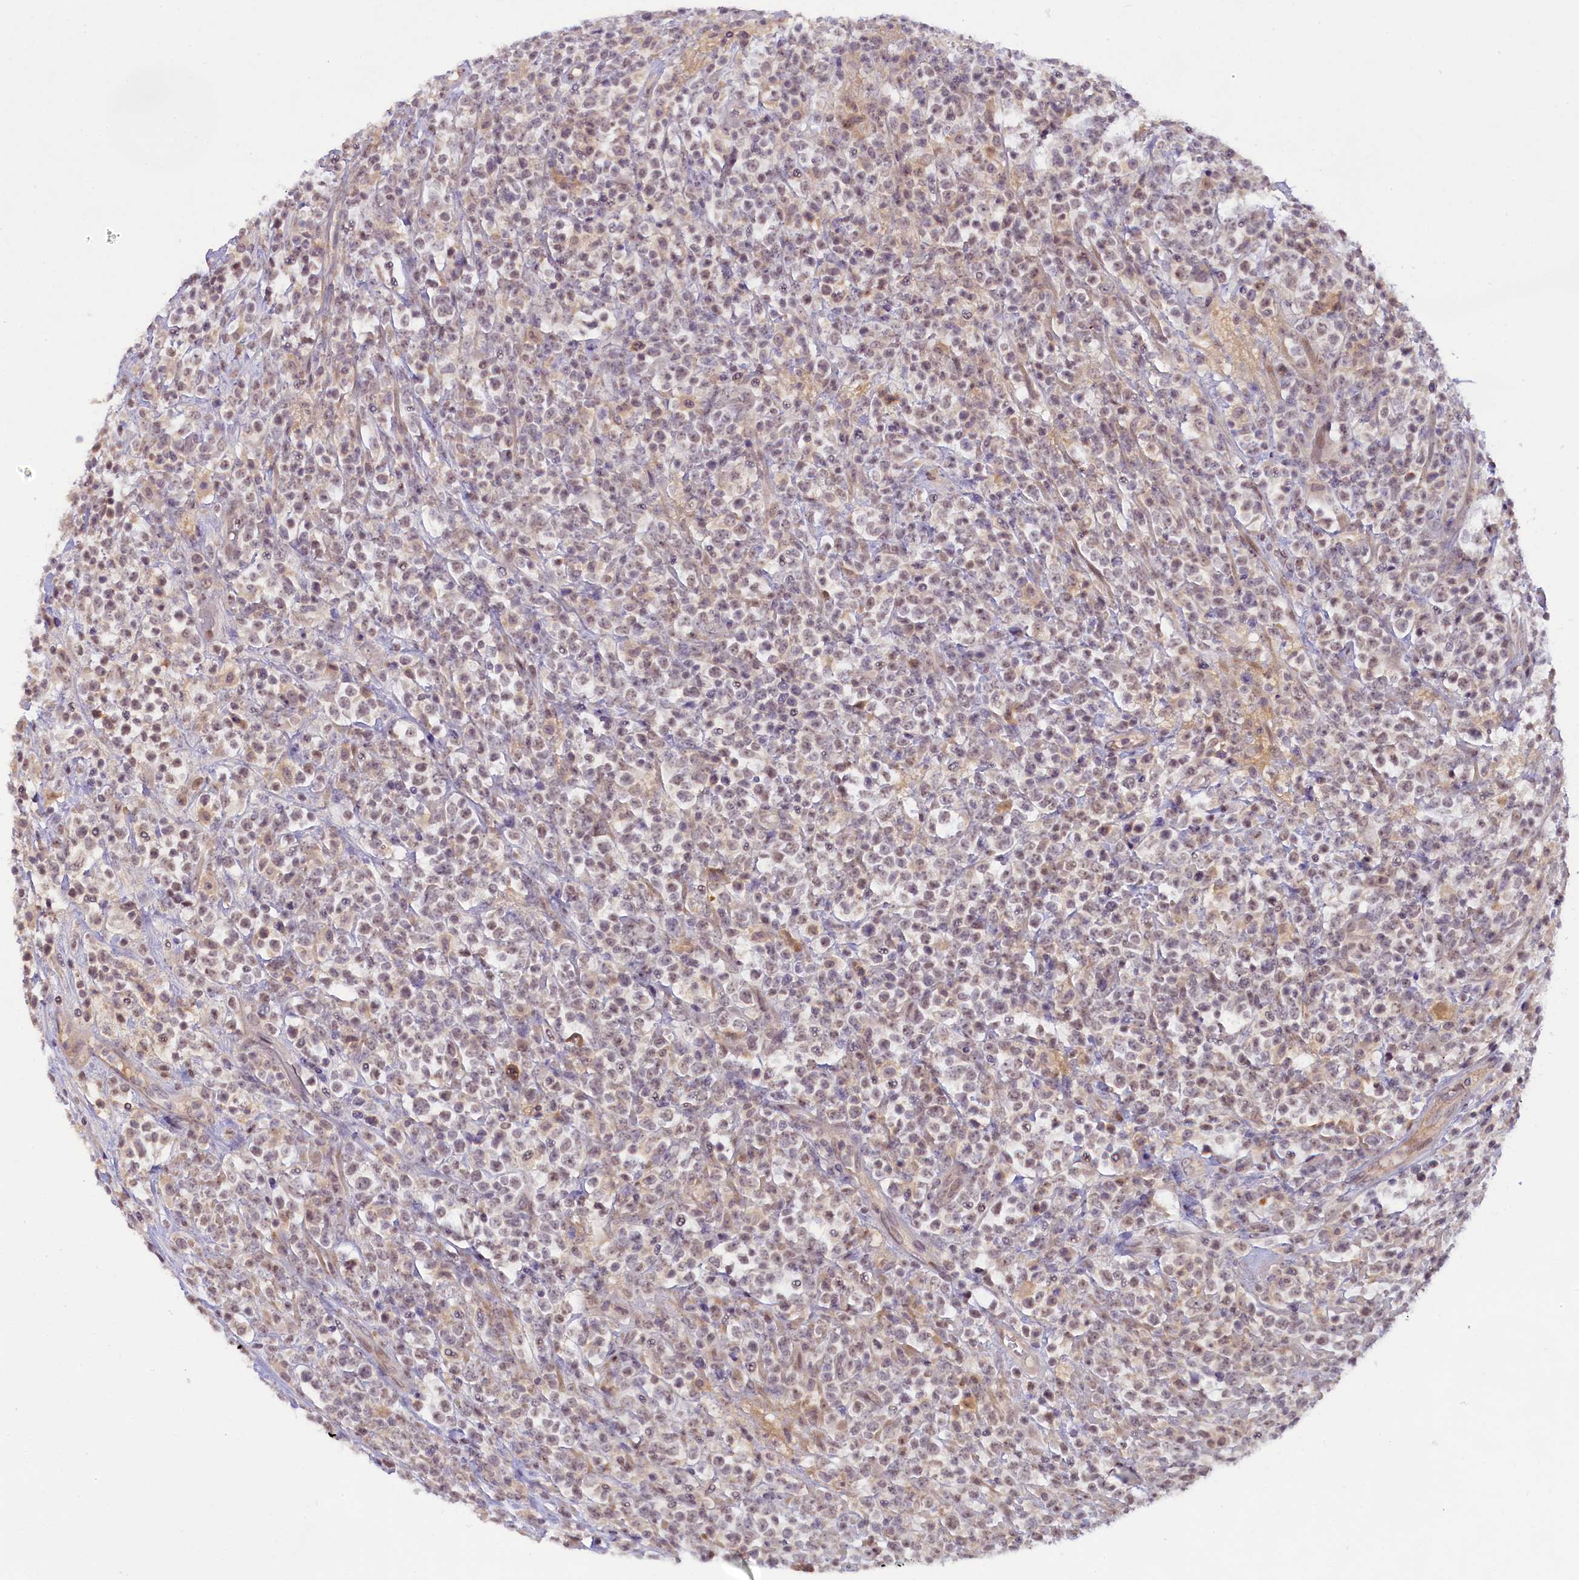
{"staining": {"intensity": "weak", "quantity": "25%-75%", "location": "nuclear"}, "tissue": "lymphoma", "cell_type": "Tumor cells", "image_type": "cancer", "snomed": [{"axis": "morphology", "description": "Malignant lymphoma, non-Hodgkin's type, High grade"}, {"axis": "topography", "description": "Colon"}], "caption": "IHC of human malignant lymphoma, non-Hodgkin's type (high-grade) displays low levels of weak nuclear expression in approximately 25%-75% of tumor cells. (DAB (3,3'-diaminobenzidine) IHC with brightfield microscopy, high magnification).", "gene": "CRAMP1", "patient": {"sex": "female", "age": 53}}